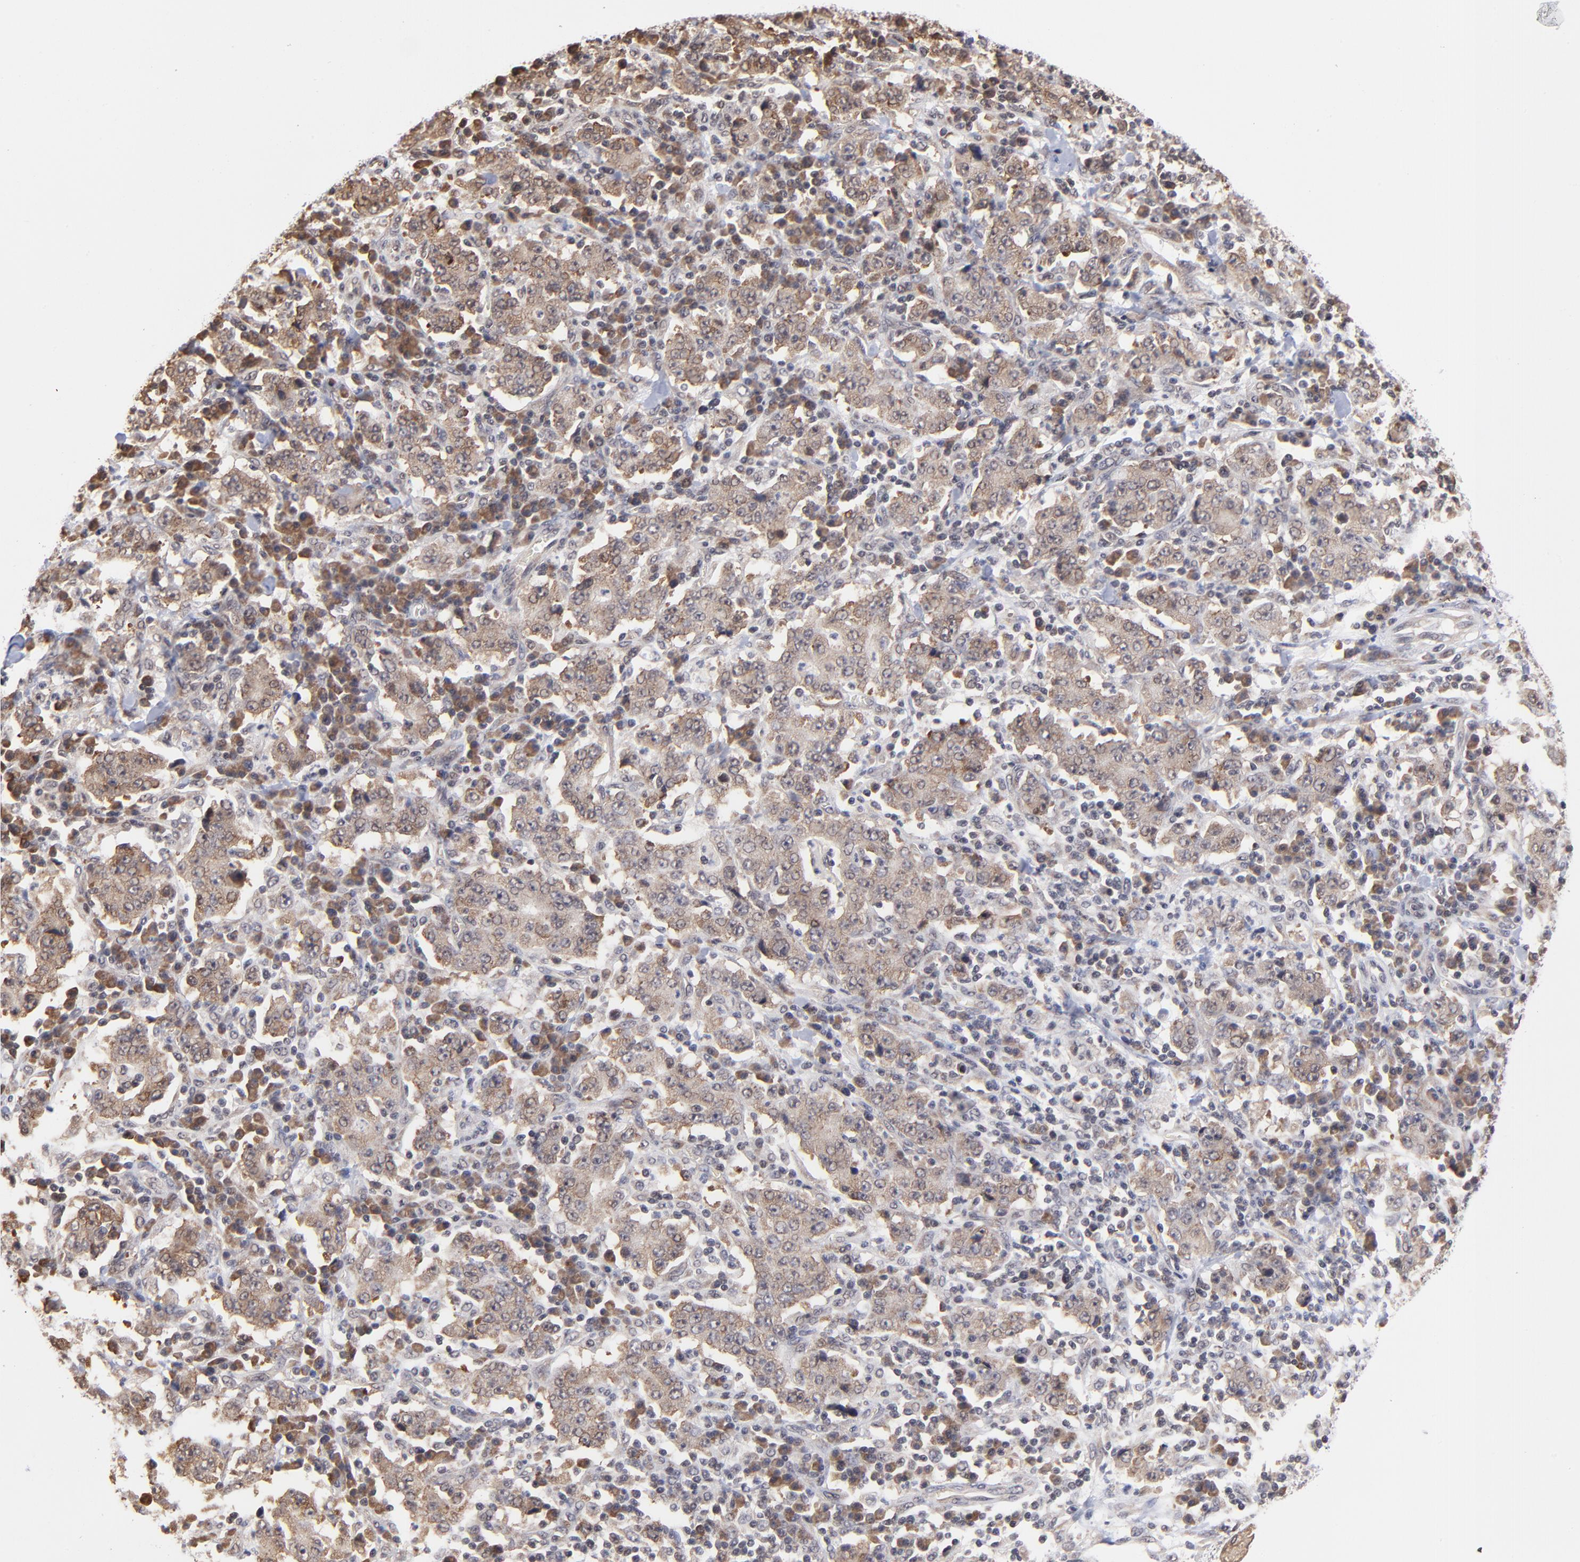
{"staining": {"intensity": "weak", "quantity": ">75%", "location": "cytoplasmic/membranous"}, "tissue": "stomach cancer", "cell_type": "Tumor cells", "image_type": "cancer", "snomed": [{"axis": "morphology", "description": "Normal tissue, NOS"}, {"axis": "morphology", "description": "Adenocarcinoma, NOS"}, {"axis": "topography", "description": "Stomach, upper"}, {"axis": "topography", "description": "Stomach"}], "caption": "Stomach cancer (adenocarcinoma) tissue demonstrates weak cytoplasmic/membranous staining in about >75% of tumor cells", "gene": "BRPF1", "patient": {"sex": "male", "age": 59}}